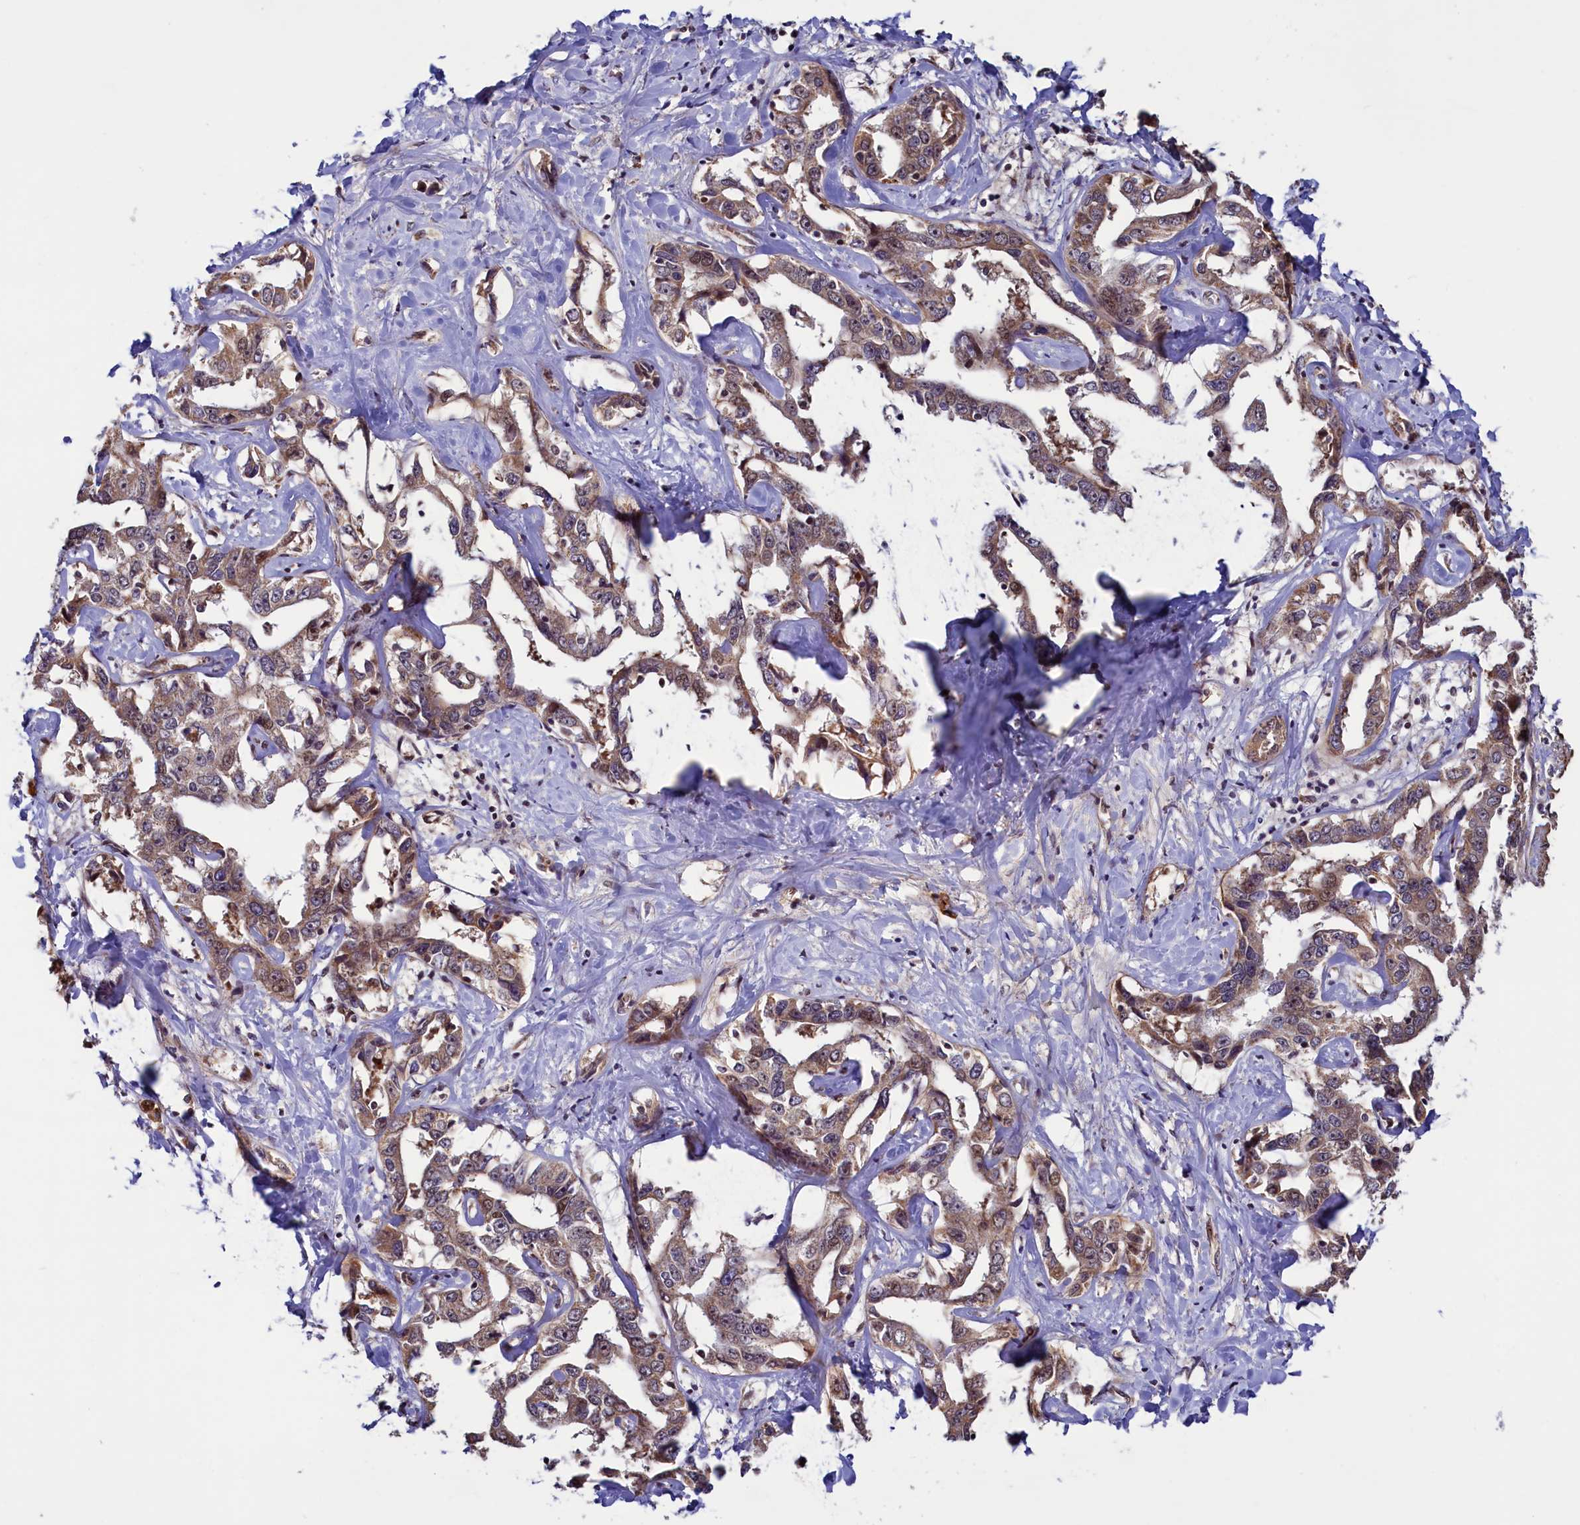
{"staining": {"intensity": "moderate", "quantity": ">75%", "location": "cytoplasmic/membranous"}, "tissue": "liver cancer", "cell_type": "Tumor cells", "image_type": "cancer", "snomed": [{"axis": "morphology", "description": "Cholangiocarcinoma"}, {"axis": "topography", "description": "Liver"}], "caption": "Immunohistochemical staining of liver cancer displays moderate cytoplasmic/membranous protein expression in about >75% of tumor cells.", "gene": "RBFA", "patient": {"sex": "male", "age": 59}}